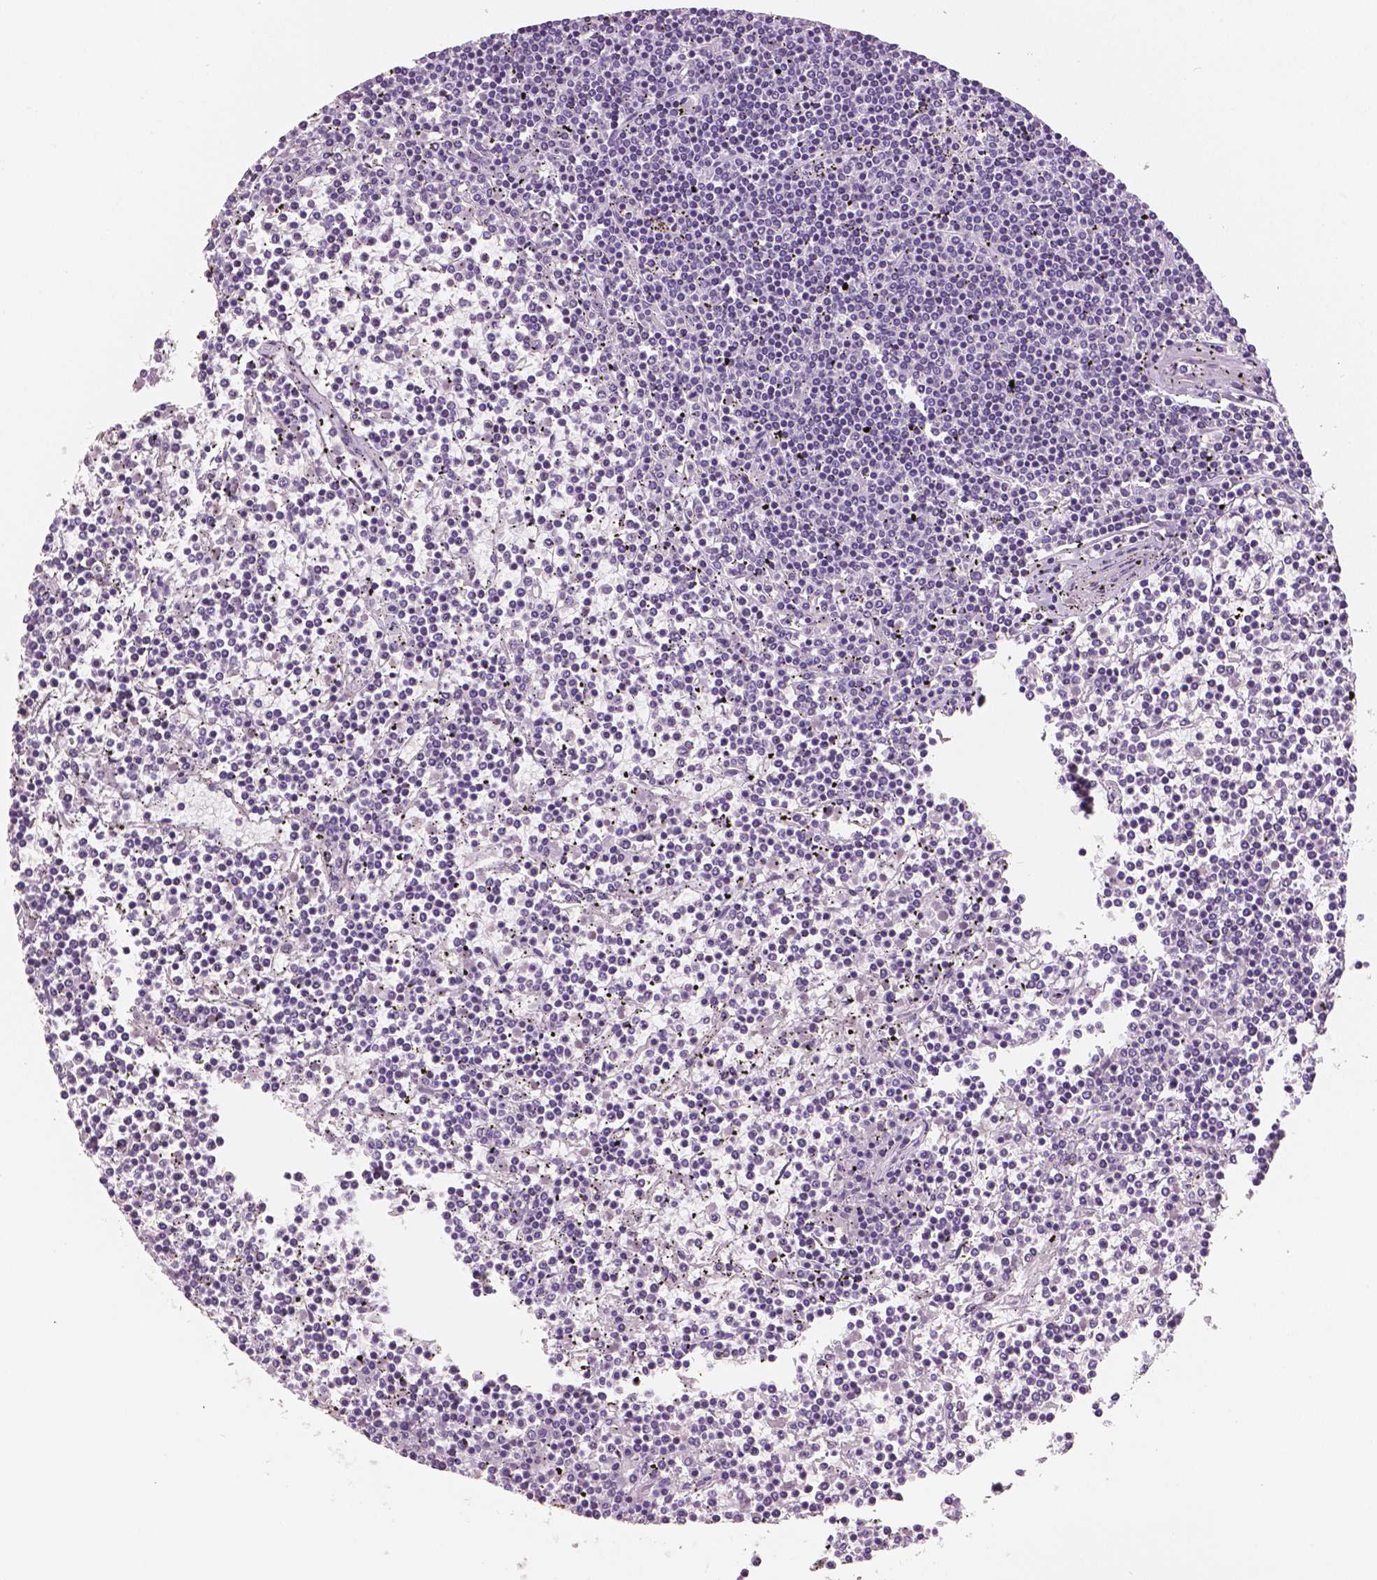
{"staining": {"intensity": "negative", "quantity": "none", "location": "none"}, "tissue": "lymphoma", "cell_type": "Tumor cells", "image_type": "cancer", "snomed": [{"axis": "morphology", "description": "Malignant lymphoma, non-Hodgkin's type, Low grade"}, {"axis": "topography", "description": "Spleen"}], "caption": "Histopathology image shows no significant protein expression in tumor cells of lymphoma. (DAB immunohistochemistry (IHC), high magnification).", "gene": "NECAB2", "patient": {"sex": "female", "age": 19}}